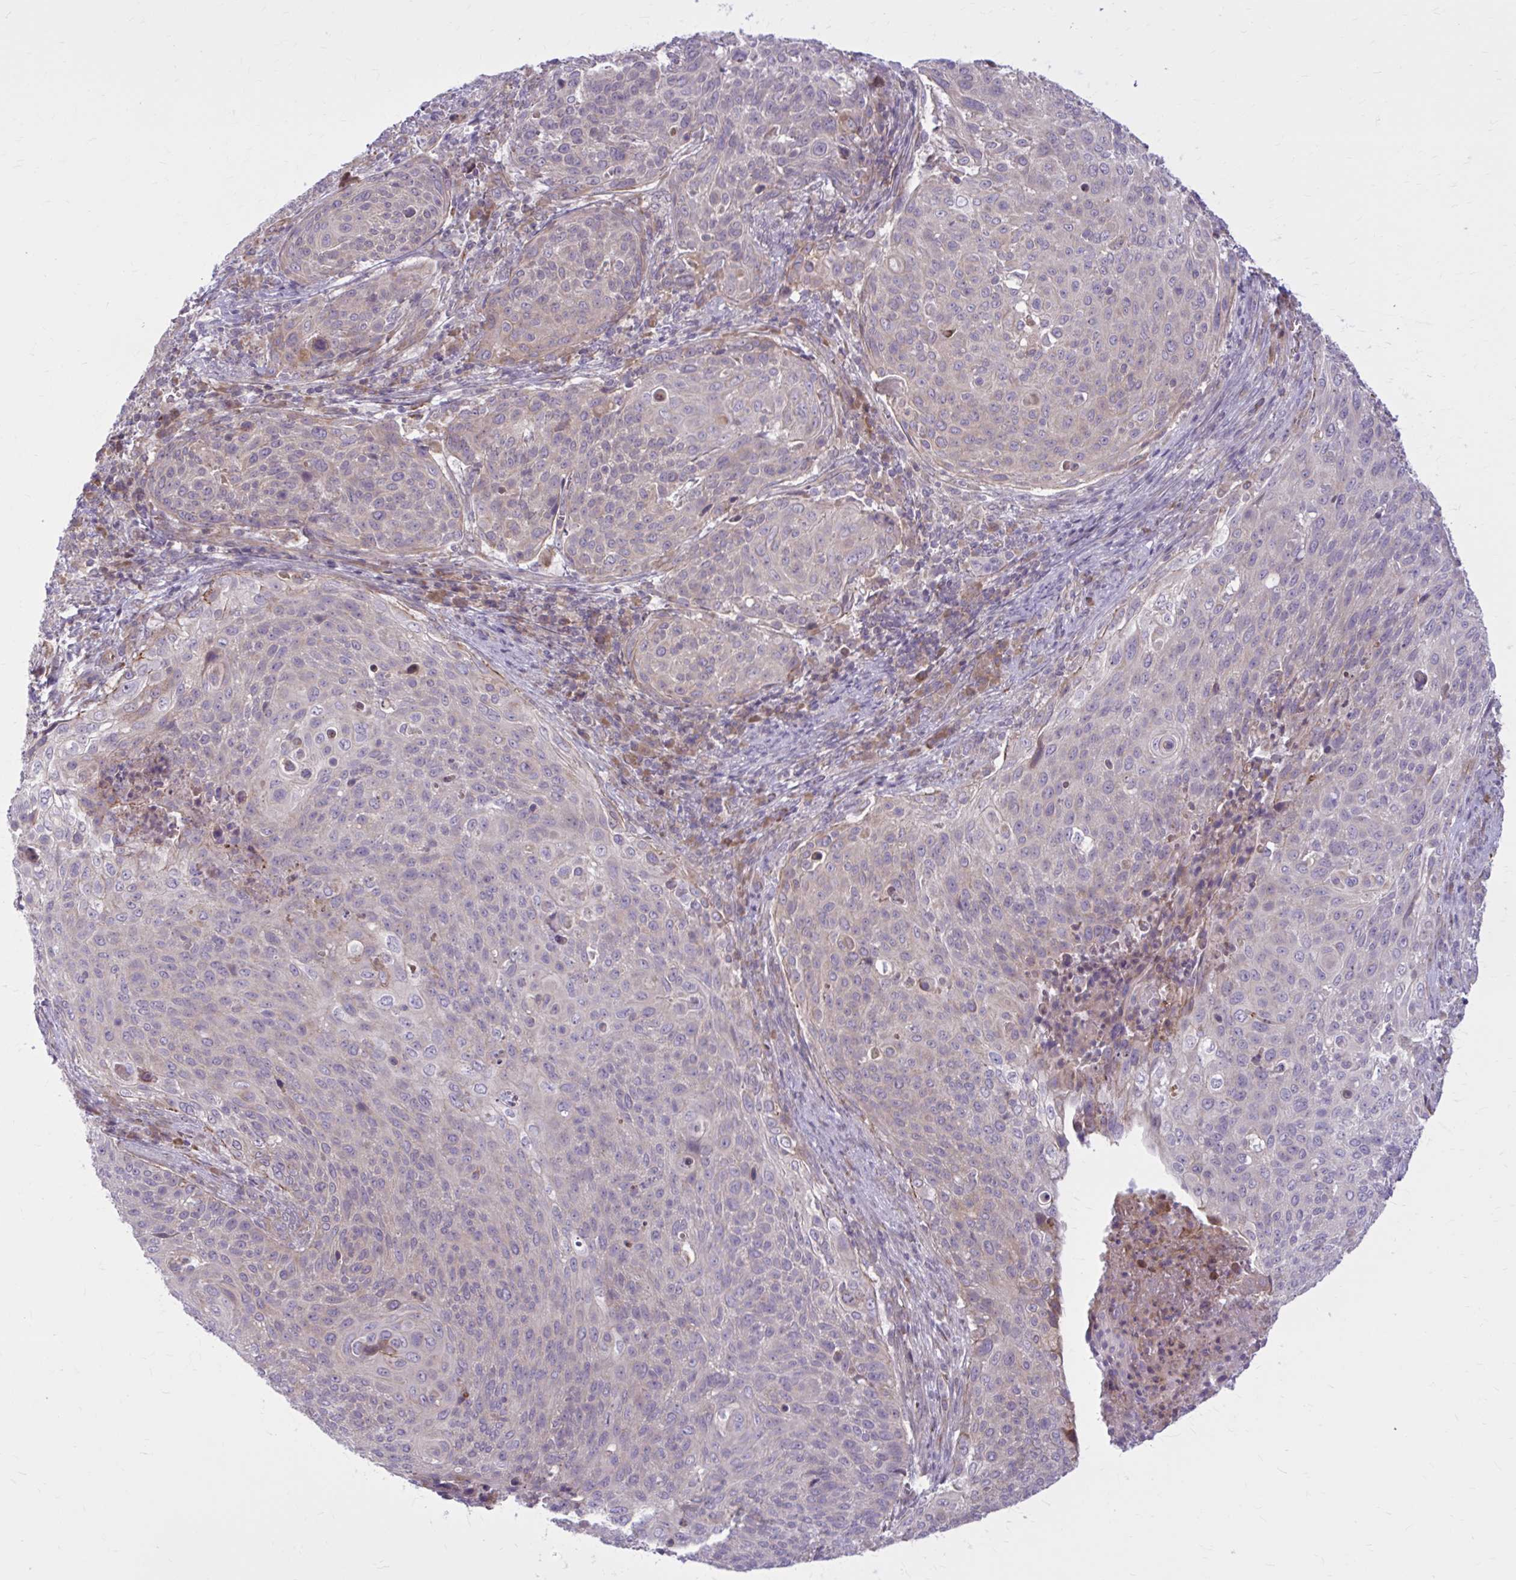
{"staining": {"intensity": "weak", "quantity": "<25%", "location": "cytoplasmic/membranous"}, "tissue": "cervical cancer", "cell_type": "Tumor cells", "image_type": "cancer", "snomed": [{"axis": "morphology", "description": "Squamous cell carcinoma, NOS"}, {"axis": "topography", "description": "Cervix"}], "caption": "Cervical cancer (squamous cell carcinoma) stained for a protein using immunohistochemistry (IHC) shows no positivity tumor cells.", "gene": "SNF8", "patient": {"sex": "female", "age": 31}}